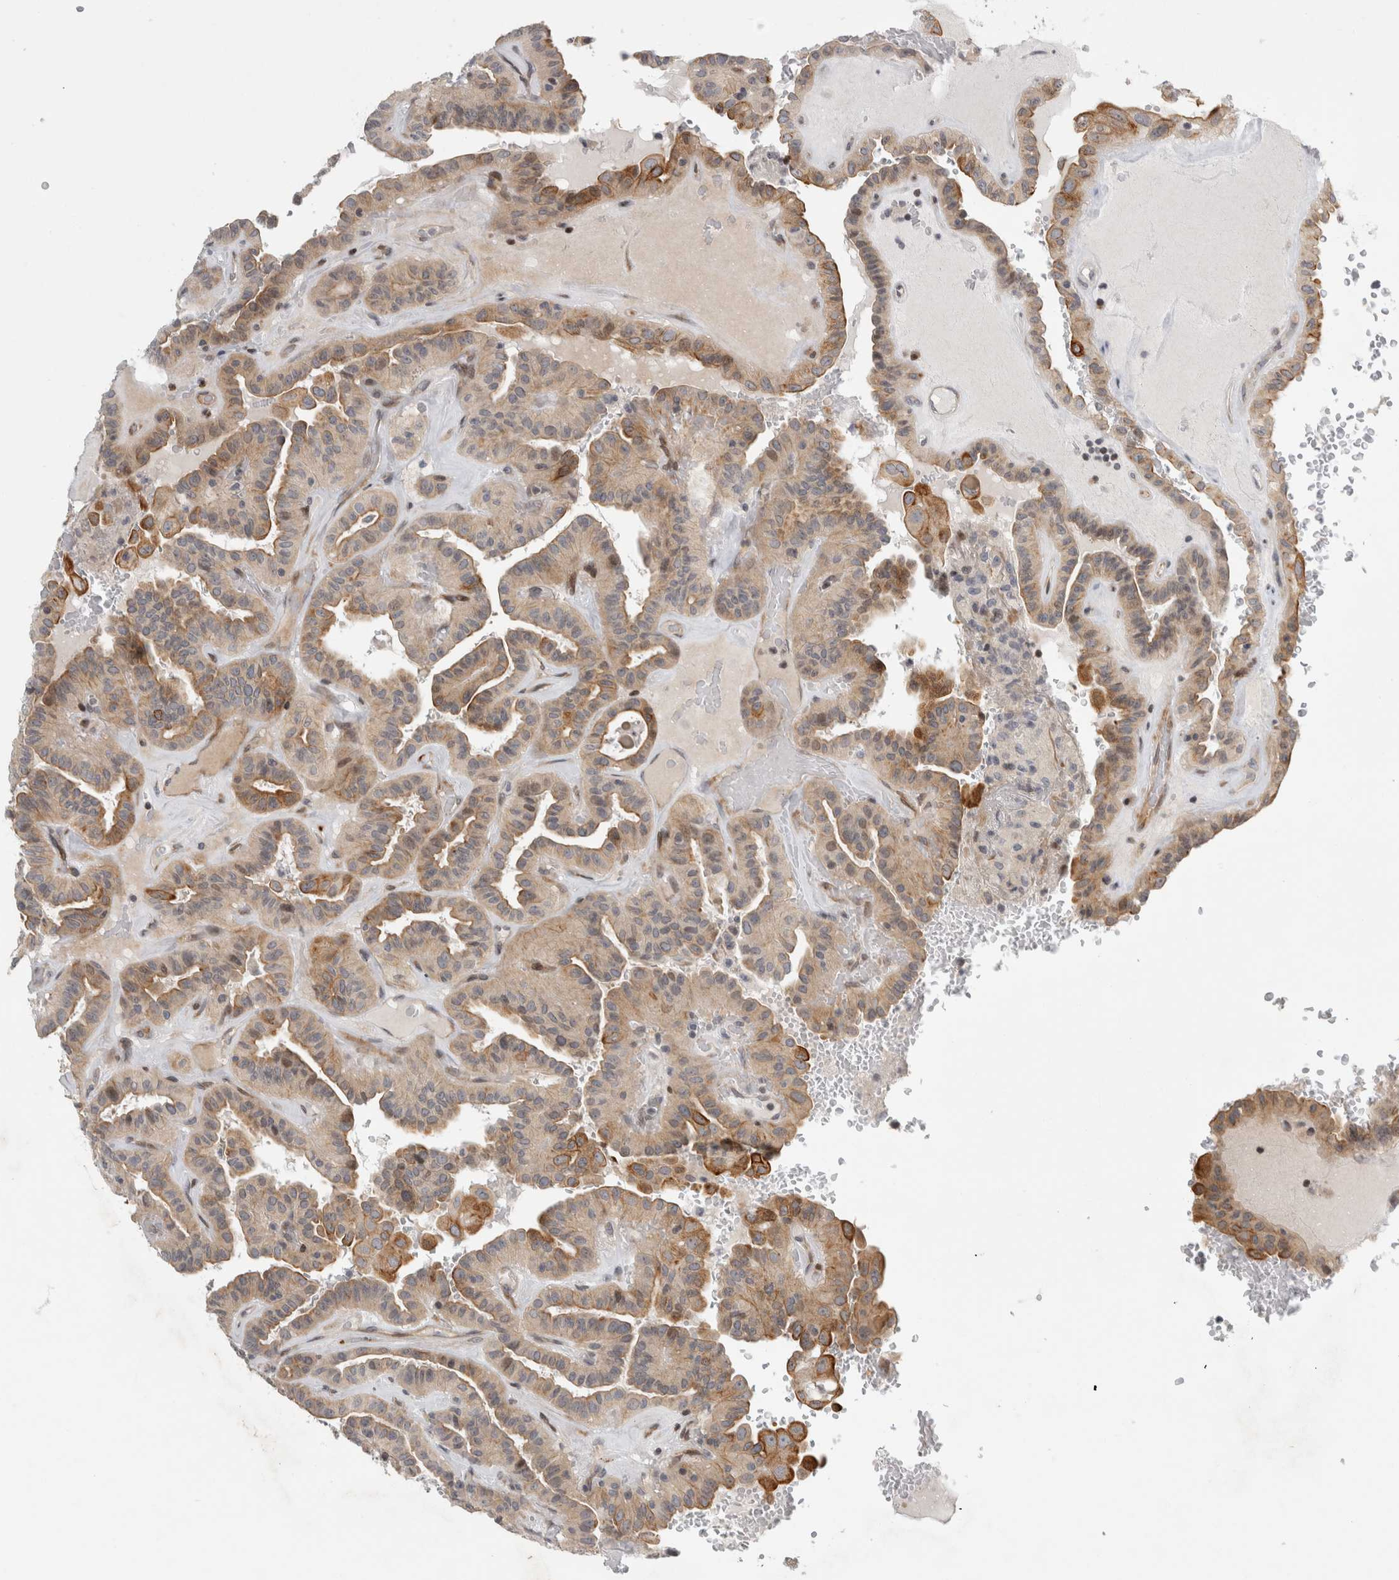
{"staining": {"intensity": "weak", "quantity": ">75%", "location": "cytoplasmic/membranous"}, "tissue": "thyroid cancer", "cell_type": "Tumor cells", "image_type": "cancer", "snomed": [{"axis": "morphology", "description": "Papillary adenocarcinoma, NOS"}, {"axis": "topography", "description": "Thyroid gland"}], "caption": "The photomicrograph demonstrates staining of thyroid cancer (papillary adenocarcinoma), revealing weak cytoplasmic/membranous protein expression (brown color) within tumor cells.", "gene": "UTP25", "patient": {"sex": "male", "age": 77}}